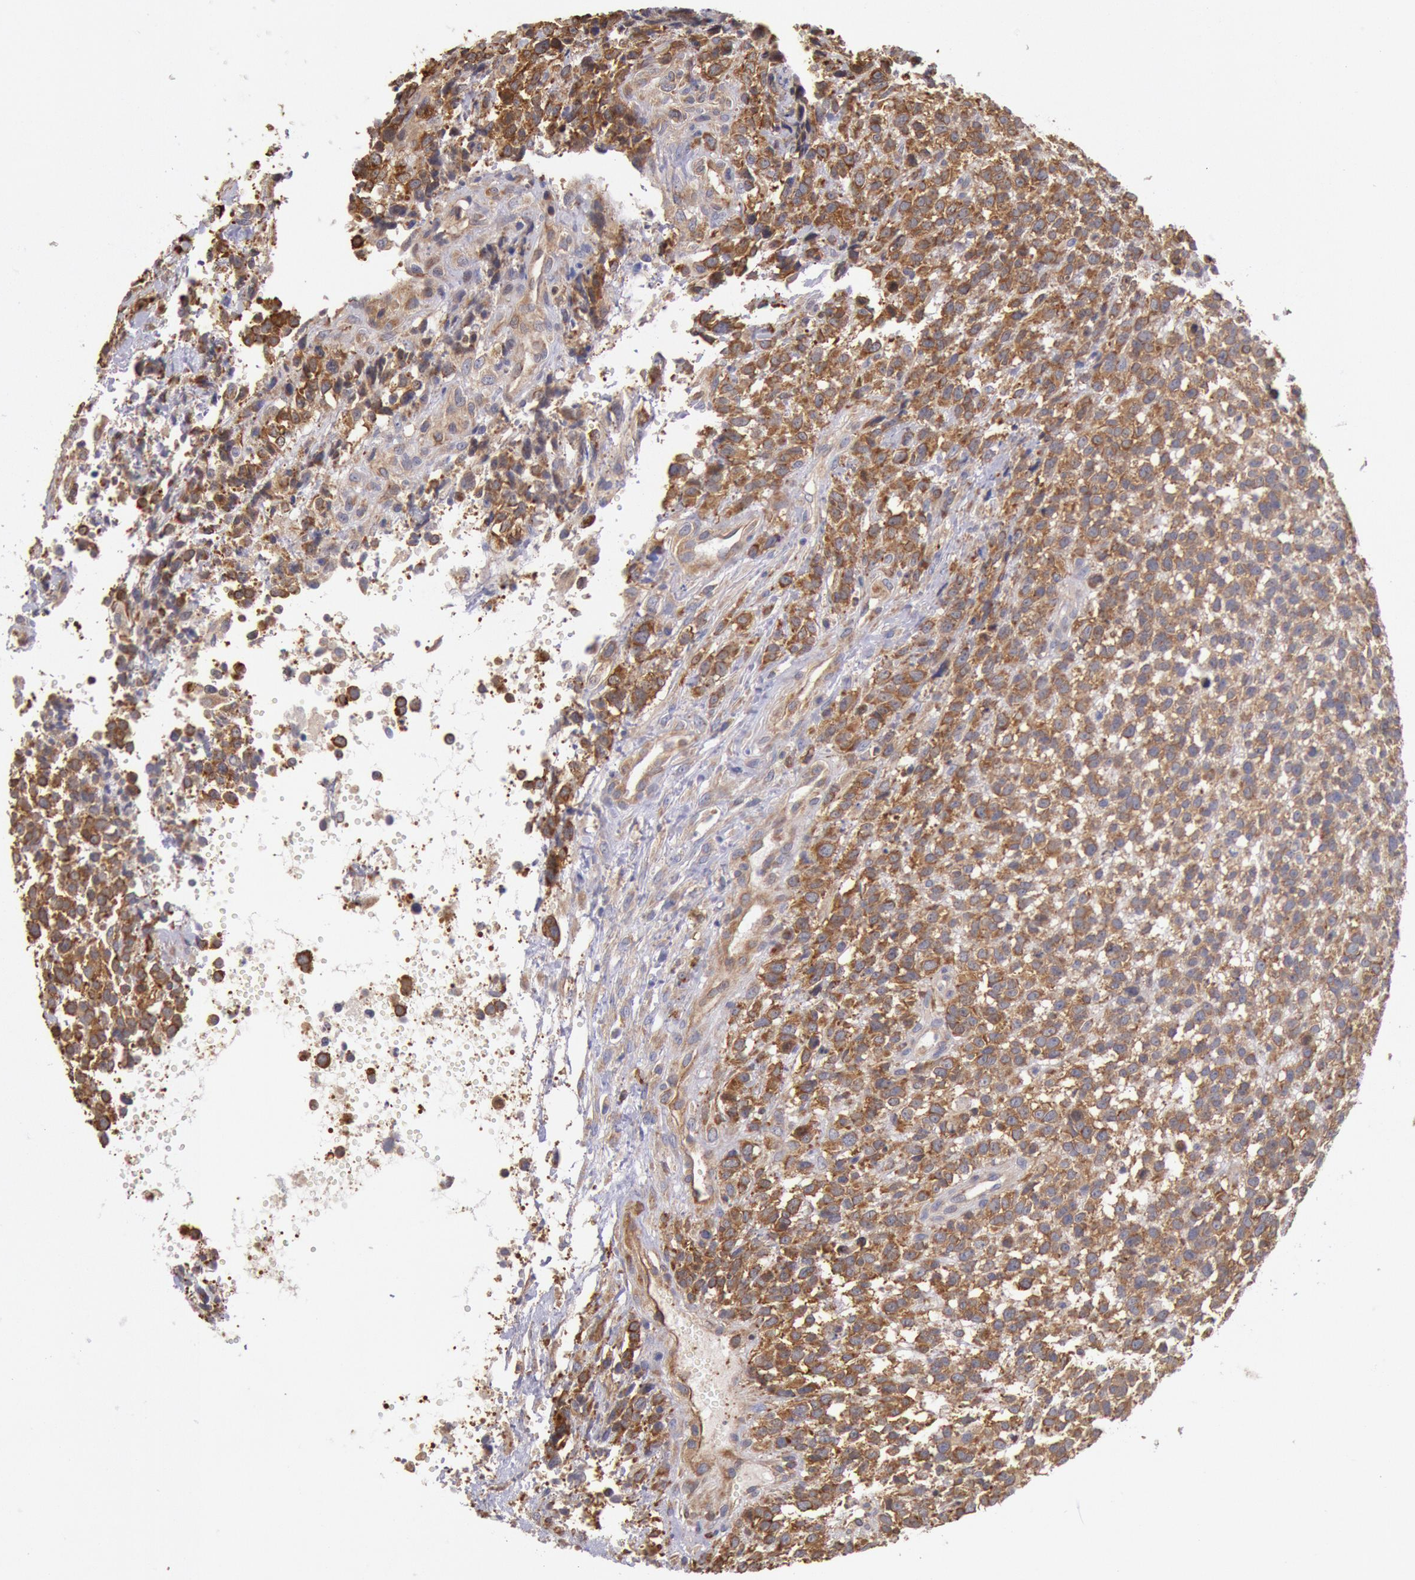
{"staining": {"intensity": "moderate", "quantity": ">75%", "location": "cytoplasmic/membranous"}, "tissue": "glioma", "cell_type": "Tumor cells", "image_type": "cancer", "snomed": [{"axis": "morphology", "description": "Glioma, malignant, High grade"}, {"axis": "topography", "description": "Brain"}], "caption": "Tumor cells show moderate cytoplasmic/membranous positivity in about >75% of cells in malignant glioma (high-grade).", "gene": "DRG1", "patient": {"sex": "male", "age": 66}}